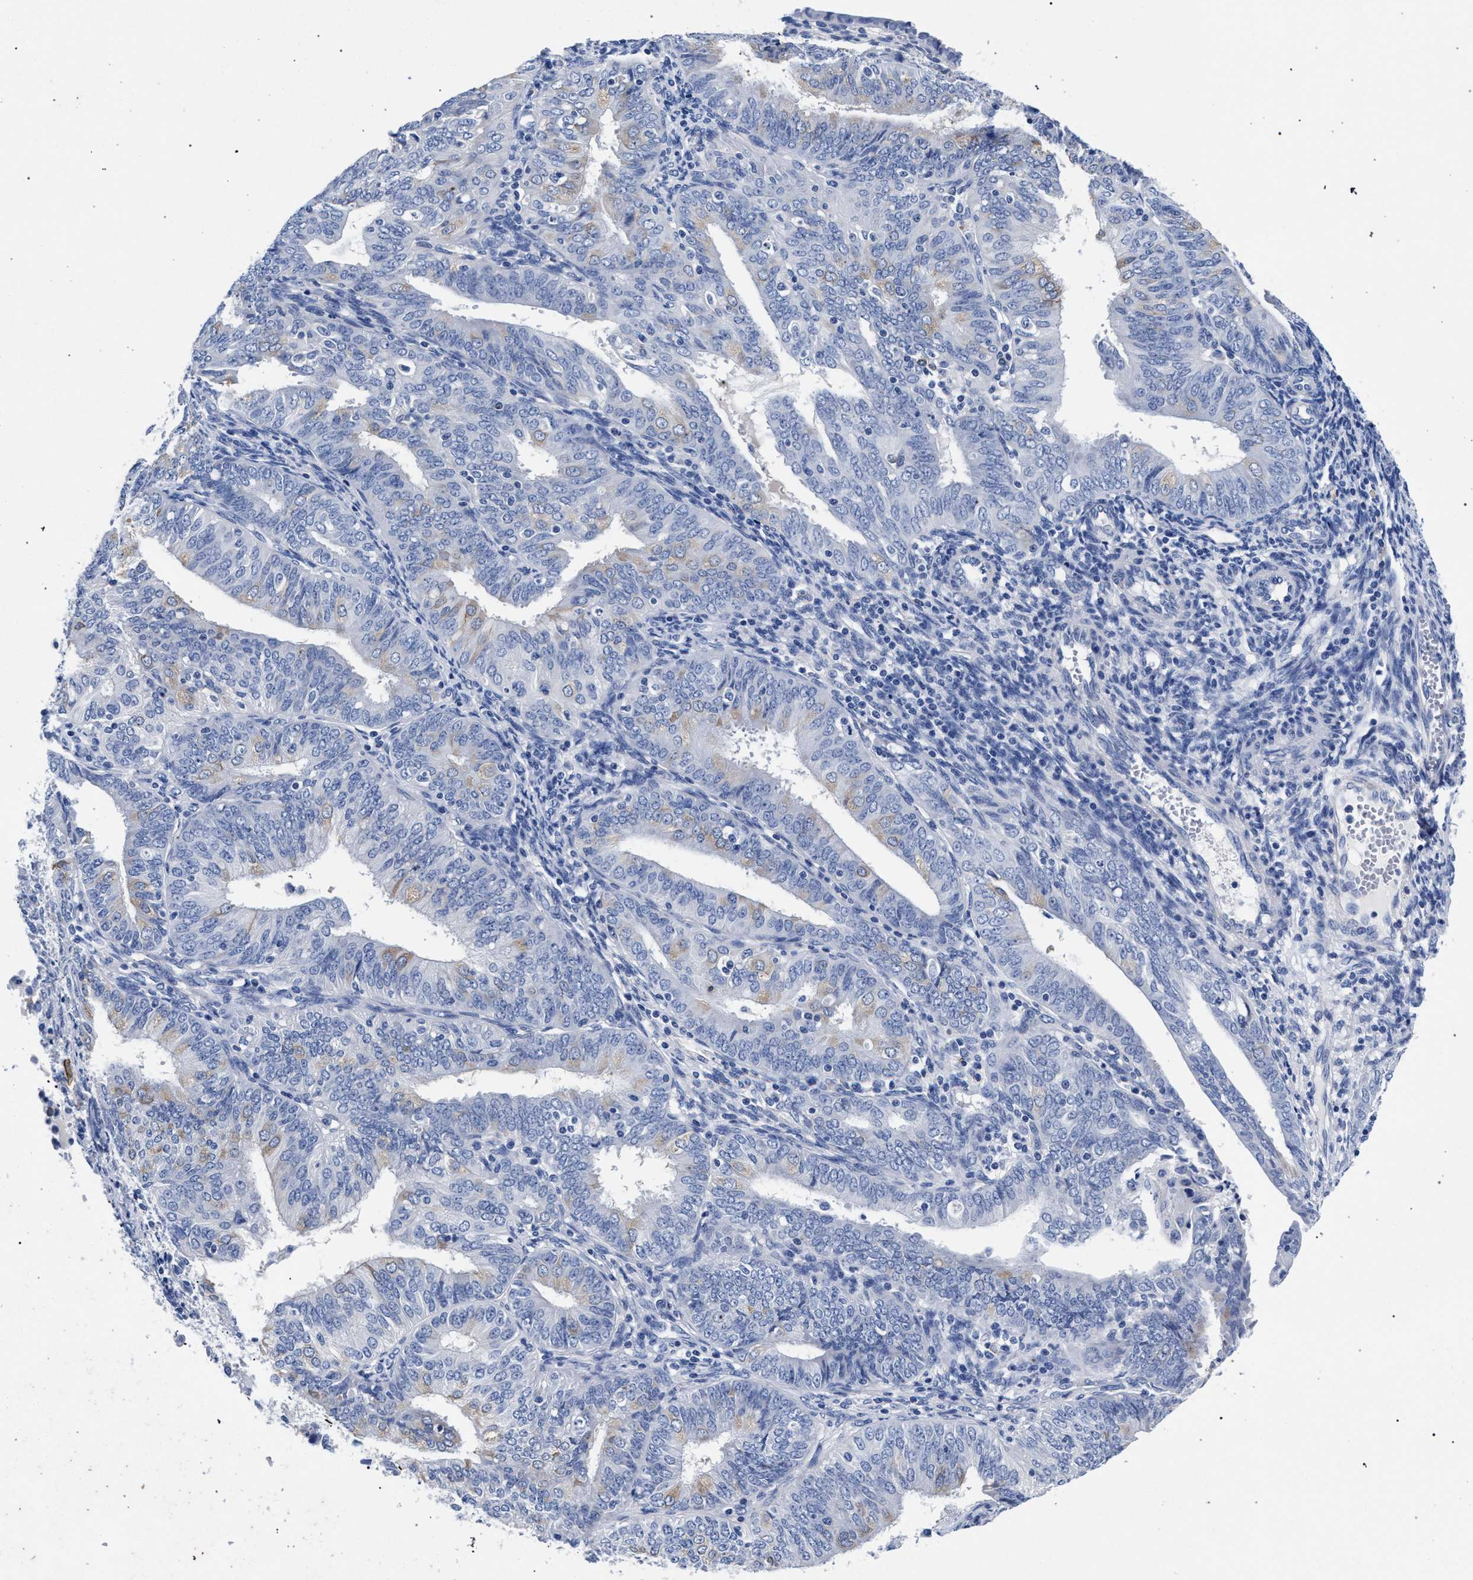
{"staining": {"intensity": "weak", "quantity": "<25%", "location": "cytoplasmic/membranous"}, "tissue": "endometrial cancer", "cell_type": "Tumor cells", "image_type": "cancer", "snomed": [{"axis": "morphology", "description": "Adenocarcinoma, NOS"}, {"axis": "topography", "description": "Endometrium"}], "caption": "Human adenocarcinoma (endometrial) stained for a protein using immunohistochemistry (IHC) exhibits no expression in tumor cells.", "gene": "AKAP4", "patient": {"sex": "female", "age": 58}}